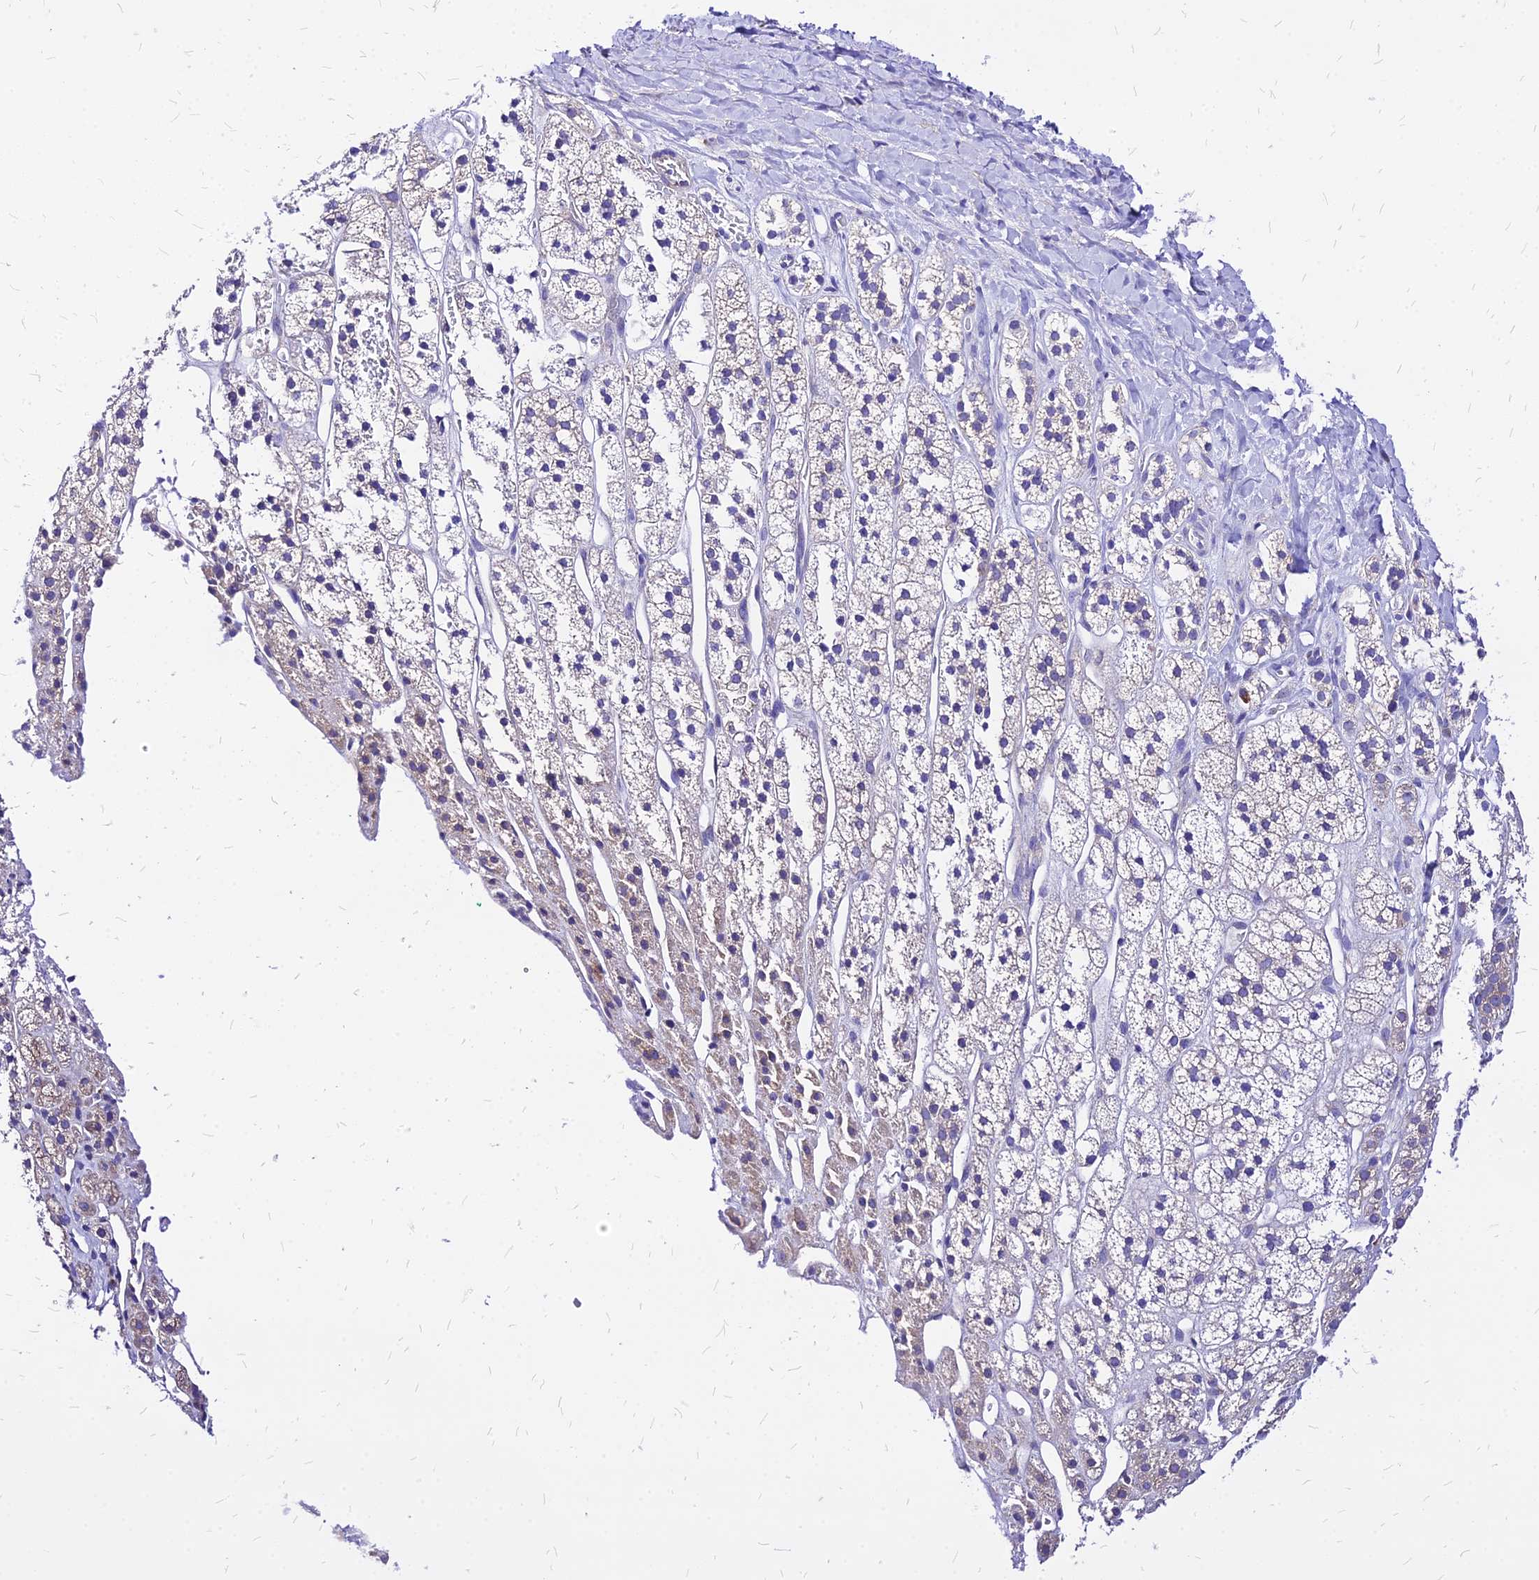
{"staining": {"intensity": "moderate", "quantity": "25%-75%", "location": "cytoplasmic/membranous"}, "tissue": "adrenal gland", "cell_type": "Glandular cells", "image_type": "normal", "snomed": [{"axis": "morphology", "description": "Normal tissue, NOS"}, {"axis": "topography", "description": "Adrenal gland"}], "caption": "Brown immunohistochemical staining in benign human adrenal gland reveals moderate cytoplasmic/membranous expression in about 25%-75% of glandular cells.", "gene": "RPL19", "patient": {"sex": "male", "age": 56}}